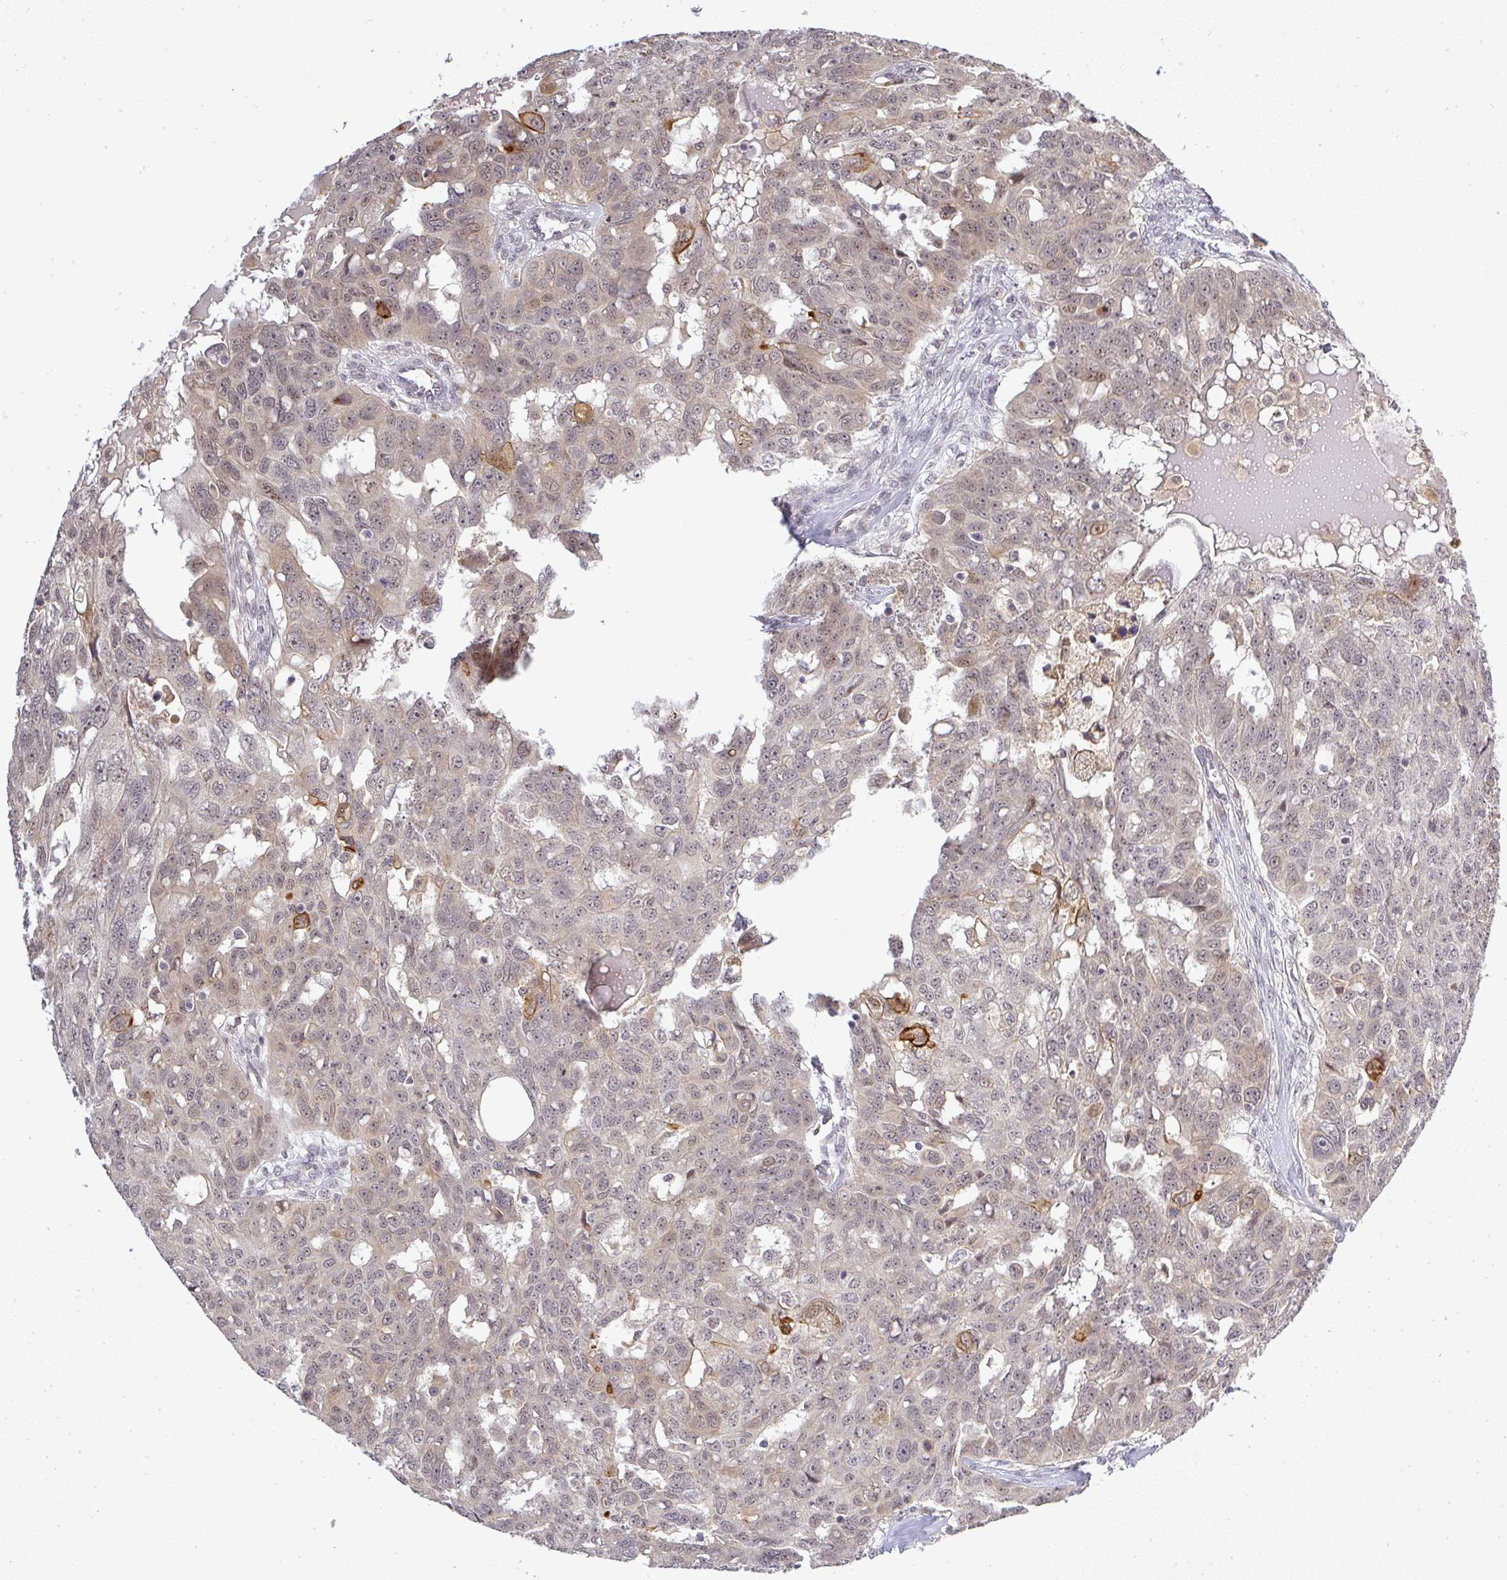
{"staining": {"intensity": "moderate", "quantity": "<25%", "location": "cytoplasmic/membranous"}, "tissue": "ovarian cancer", "cell_type": "Tumor cells", "image_type": "cancer", "snomed": [{"axis": "morphology", "description": "Carcinoma, endometroid"}, {"axis": "topography", "description": "Ovary"}], "caption": "Ovarian cancer stained for a protein demonstrates moderate cytoplasmic/membranous positivity in tumor cells.", "gene": "FAM153A", "patient": {"sex": "female", "age": 70}}